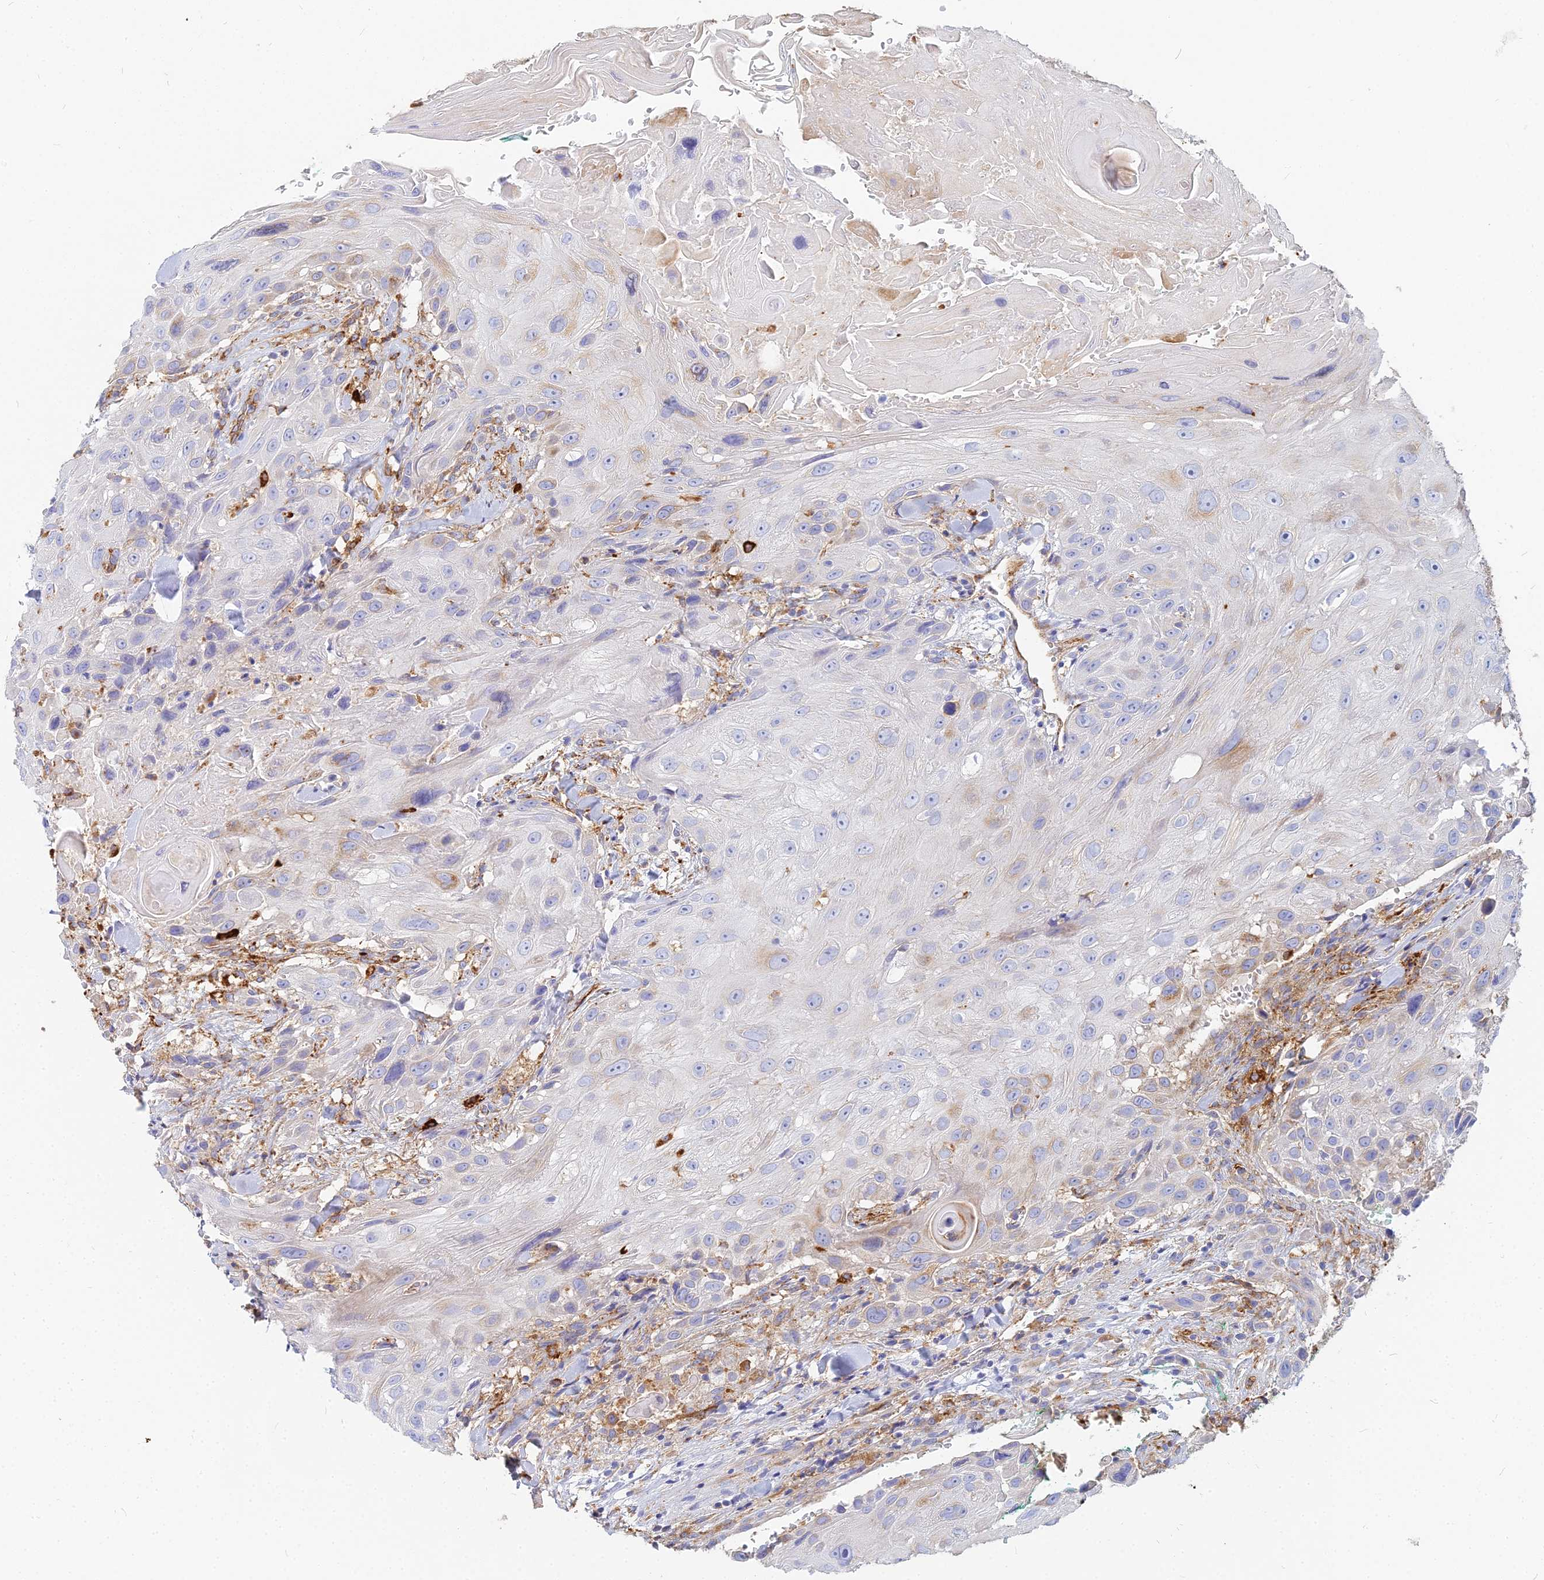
{"staining": {"intensity": "weak", "quantity": "<25%", "location": "cytoplasmic/membranous"}, "tissue": "head and neck cancer", "cell_type": "Tumor cells", "image_type": "cancer", "snomed": [{"axis": "morphology", "description": "Squamous cell carcinoma, NOS"}, {"axis": "topography", "description": "Head-Neck"}], "caption": "DAB (3,3'-diaminobenzidine) immunohistochemical staining of head and neck cancer displays no significant staining in tumor cells.", "gene": "VAT1", "patient": {"sex": "male", "age": 81}}